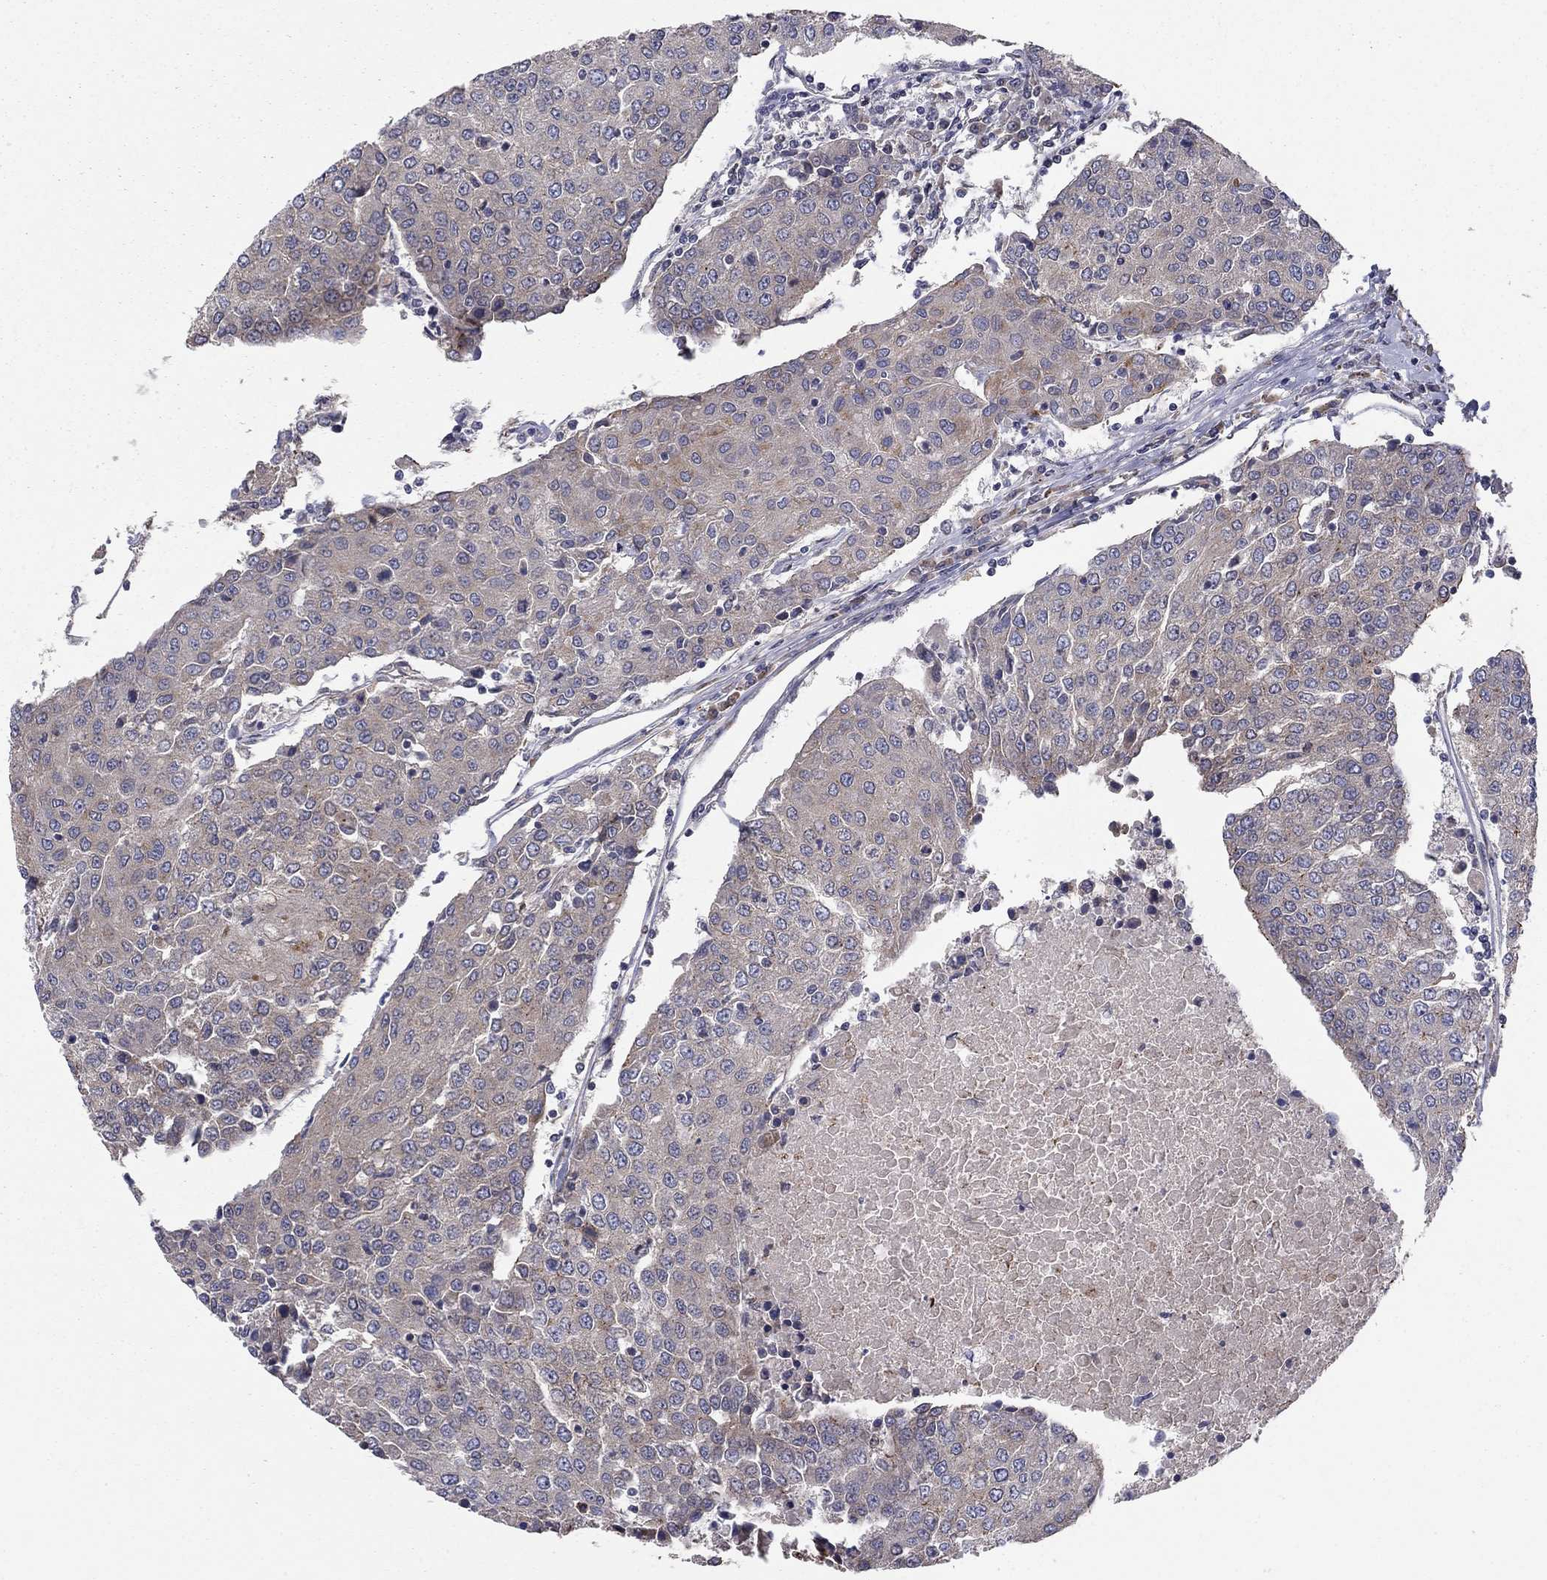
{"staining": {"intensity": "weak", "quantity": "<25%", "location": "cytoplasmic/membranous"}, "tissue": "urothelial cancer", "cell_type": "Tumor cells", "image_type": "cancer", "snomed": [{"axis": "morphology", "description": "Urothelial carcinoma, High grade"}, {"axis": "topography", "description": "Urinary bladder"}], "caption": "High power microscopy photomicrograph of an IHC photomicrograph of urothelial cancer, revealing no significant expression in tumor cells.", "gene": "YIF1A", "patient": {"sex": "female", "age": 85}}